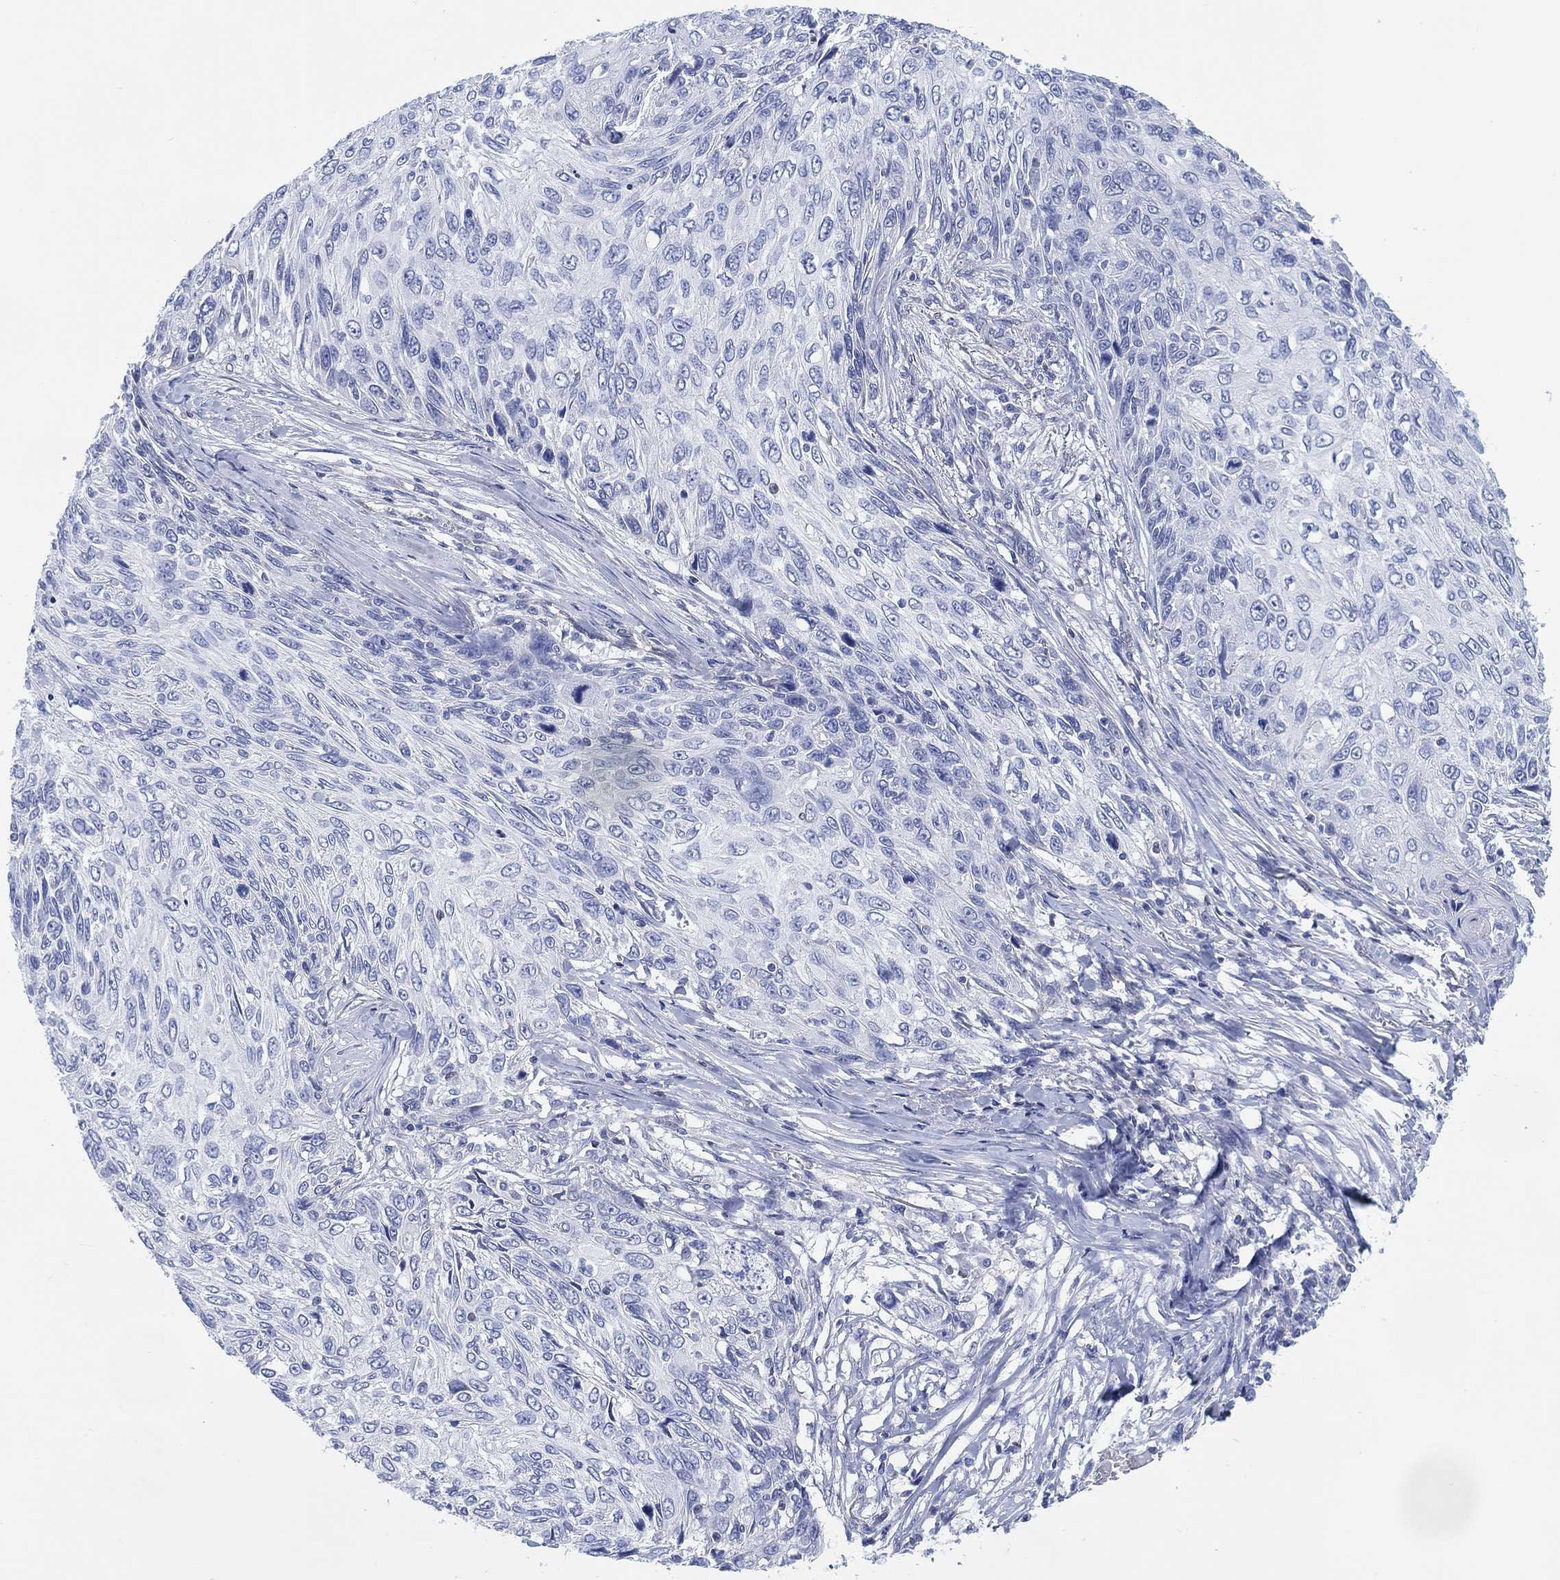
{"staining": {"intensity": "negative", "quantity": "none", "location": "none"}, "tissue": "skin cancer", "cell_type": "Tumor cells", "image_type": "cancer", "snomed": [{"axis": "morphology", "description": "Squamous cell carcinoma, NOS"}, {"axis": "topography", "description": "Skin"}], "caption": "DAB (3,3'-diaminobenzidine) immunohistochemical staining of skin cancer exhibits no significant positivity in tumor cells. The staining was performed using DAB to visualize the protein expression in brown, while the nuclei were stained in blue with hematoxylin (Magnification: 20x).", "gene": "DDI1", "patient": {"sex": "male", "age": 92}}